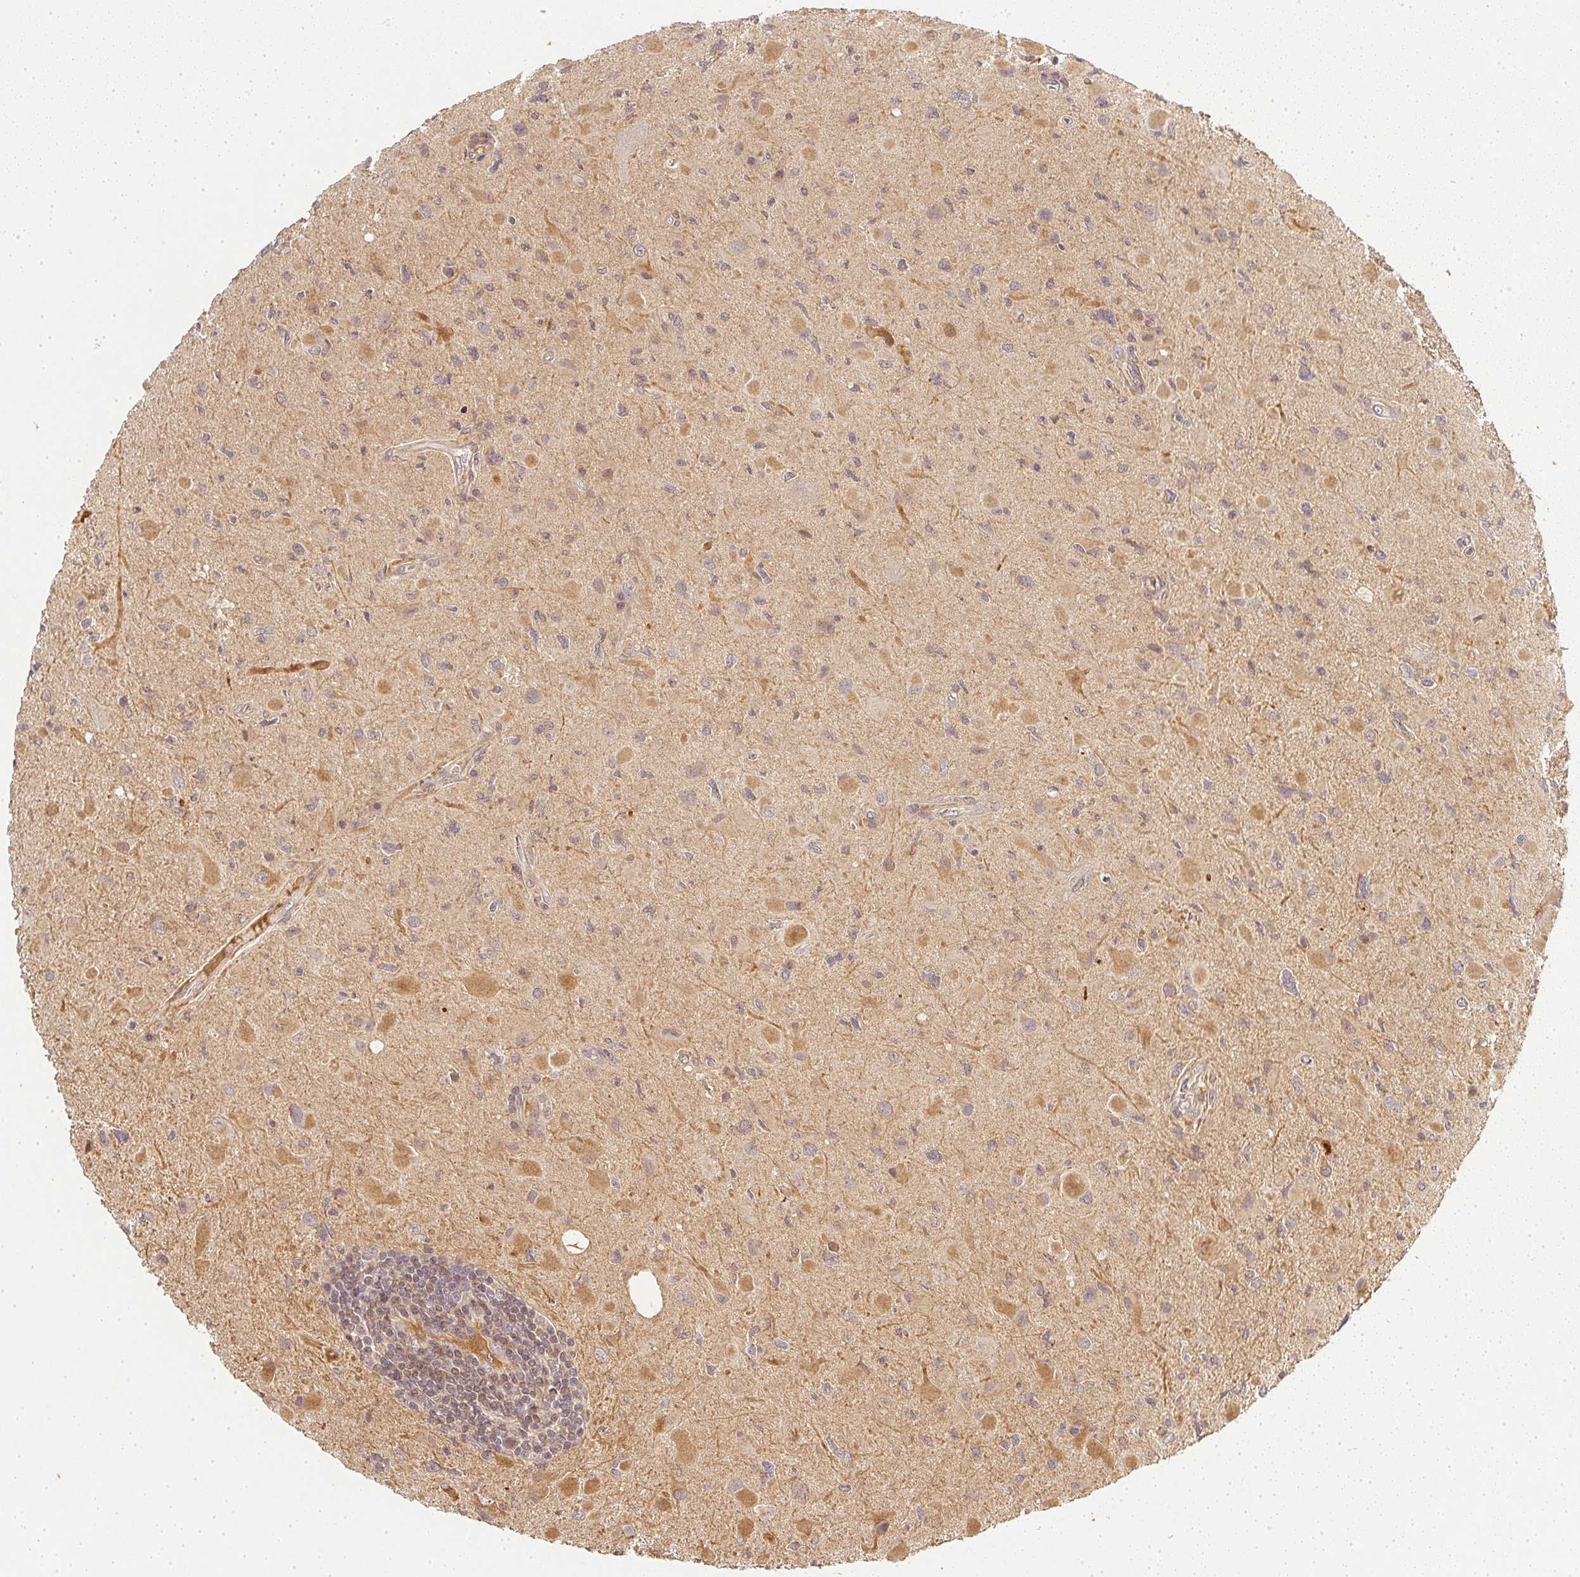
{"staining": {"intensity": "negative", "quantity": "none", "location": "none"}, "tissue": "glioma", "cell_type": "Tumor cells", "image_type": "cancer", "snomed": [{"axis": "morphology", "description": "Glioma, malignant, Low grade"}, {"axis": "topography", "description": "Brain"}], "caption": "Glioma was stained to show a protein in brown. There is no significant staining in tumor cells.", "gene": "SERPINE1", "patient": {"sex": "female", "age": 32}}